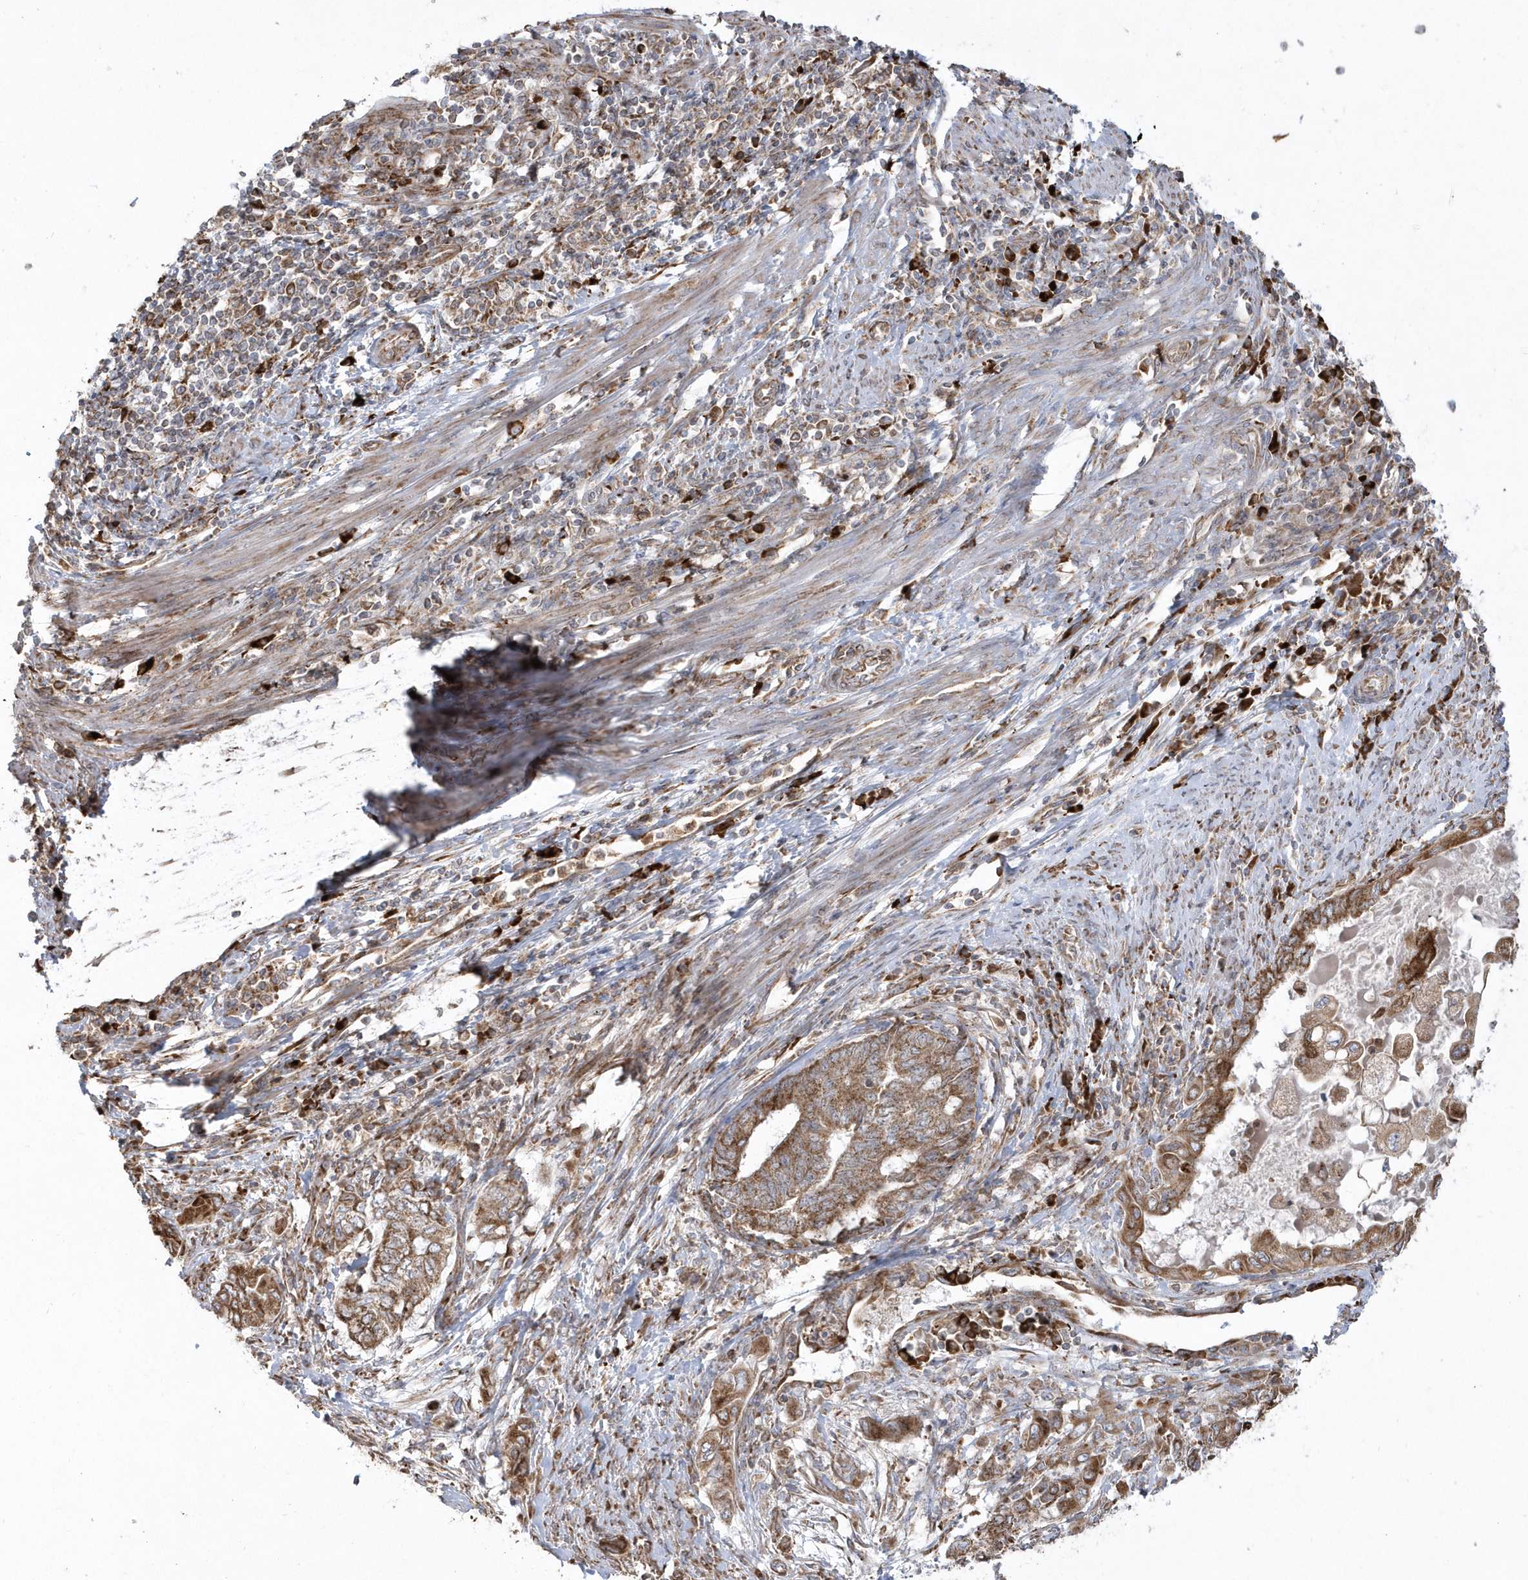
{"staining": {"intensity": "moderate", "quantity": ">75%", "location": "cytoplasmic/membranous"}, "tissue": "endometrial cancer", "cell_type": "Tumor cells", "image_type": "cancer", "snomed": [{"axis": "morphology", "description": "Adenocarcinoma, NOS"}, {"axis": "topography", "description": "Uterus"}, {"axis": "topography", "description": "Endometrium"}], "caption": "Adenocarcinoma (endometrial) stained with a protein marker reveals moderate staining in tumor cells.", "gene": "SH3BP2", "patient": {"sex": "female", "age": 70}}